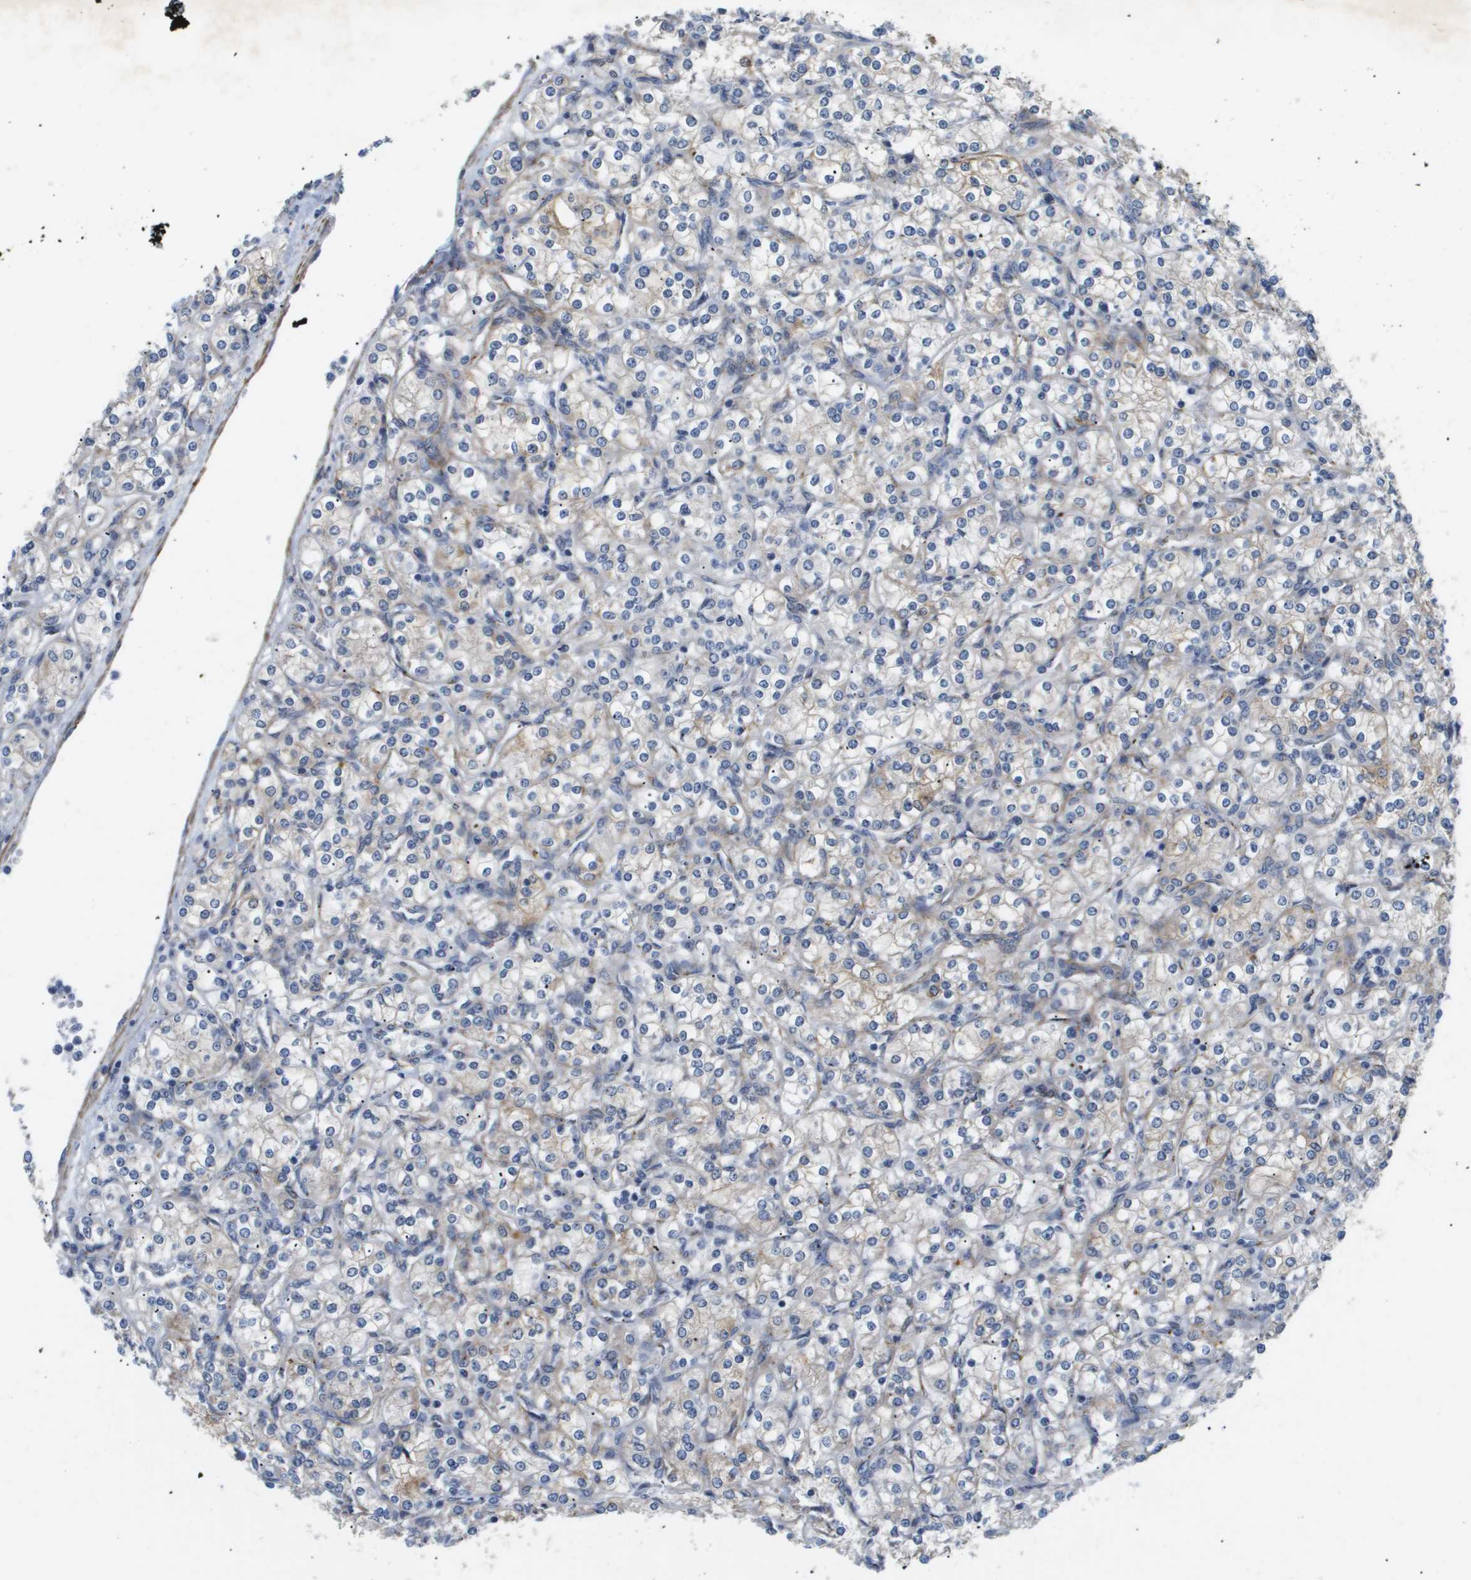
{"staining": {"intensity": "weak", "quantity": "<25%", "location": "cytoplasmic/membranous"}, "tissue": "renal cancer", "cell_type": "Tumor cells", "image_type": "cancer", "snomed": [{"axis": "morphology", "description": "Adenocarcinoma, NOS"}, {"axis": "topography", "description": "Kidney"}], "caption": "Immunohistochemical staining of adenocarcinoma (renal) demonstrates no significant positivity in tumor cells.", "gene": "OTUD5", "patient": {"sex": "male", "age": 77}}